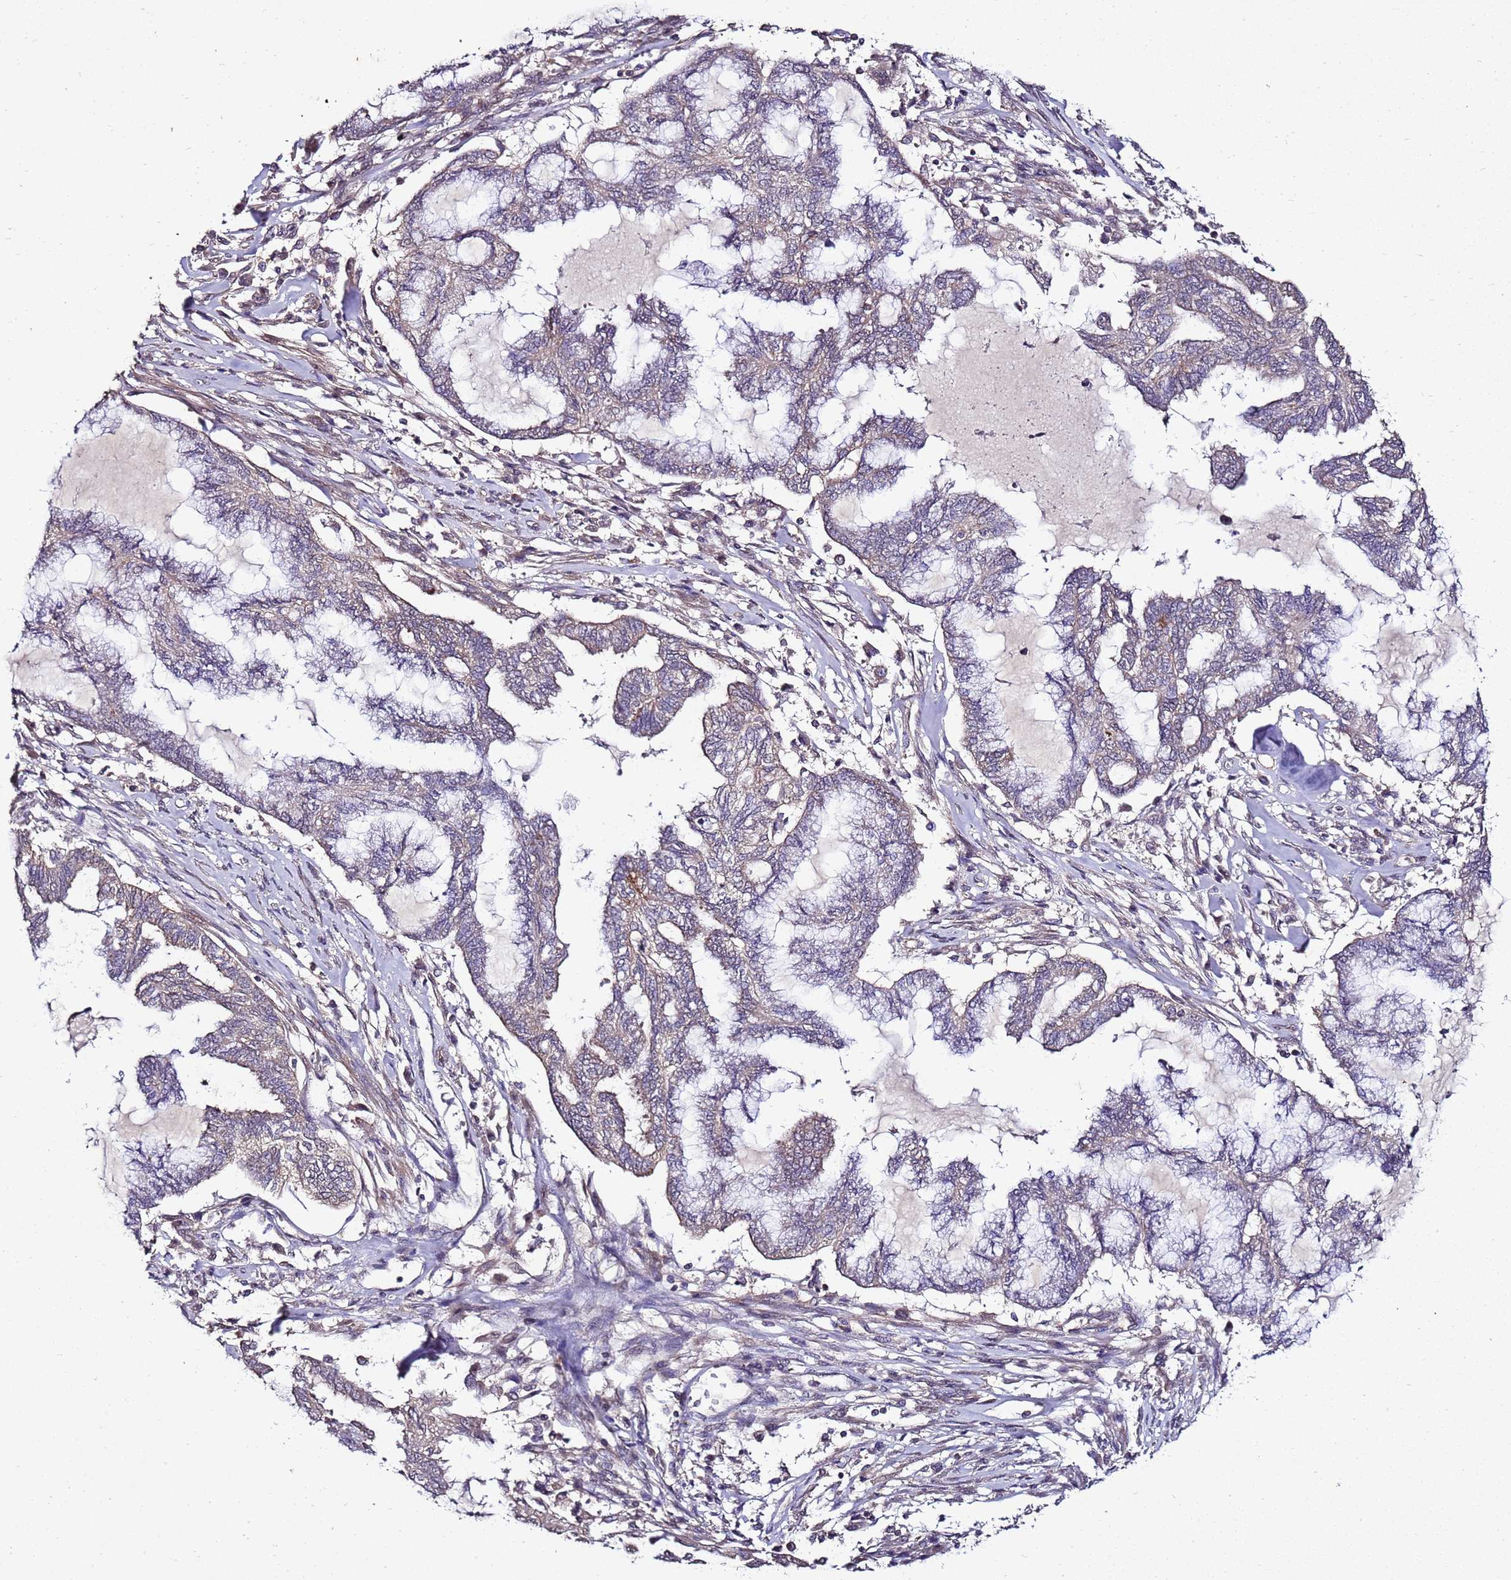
{"staining": {"intensity": "weak", "quantity": ">75%", "location": "cytoplasmic/membranous"}, "tissue": "endometrial cancer", "cell_type": "Tumor cells", "image_type": "cancer", "snomed": [{"axis": "morphology", "description": "Adenocarcinoma, NOS"}, {"axis": "topography", "description": "Endometrium"}], "caption": "A histopathology image of endometrial cancer stained for a protein displays weak cytoplasmic/membranous brown staining in tumor cells. (DAB IHC with brightfield microscopy, high magnification).", "gene": "ANKRD17", "patient": {"sex": "female", "age": 86}}